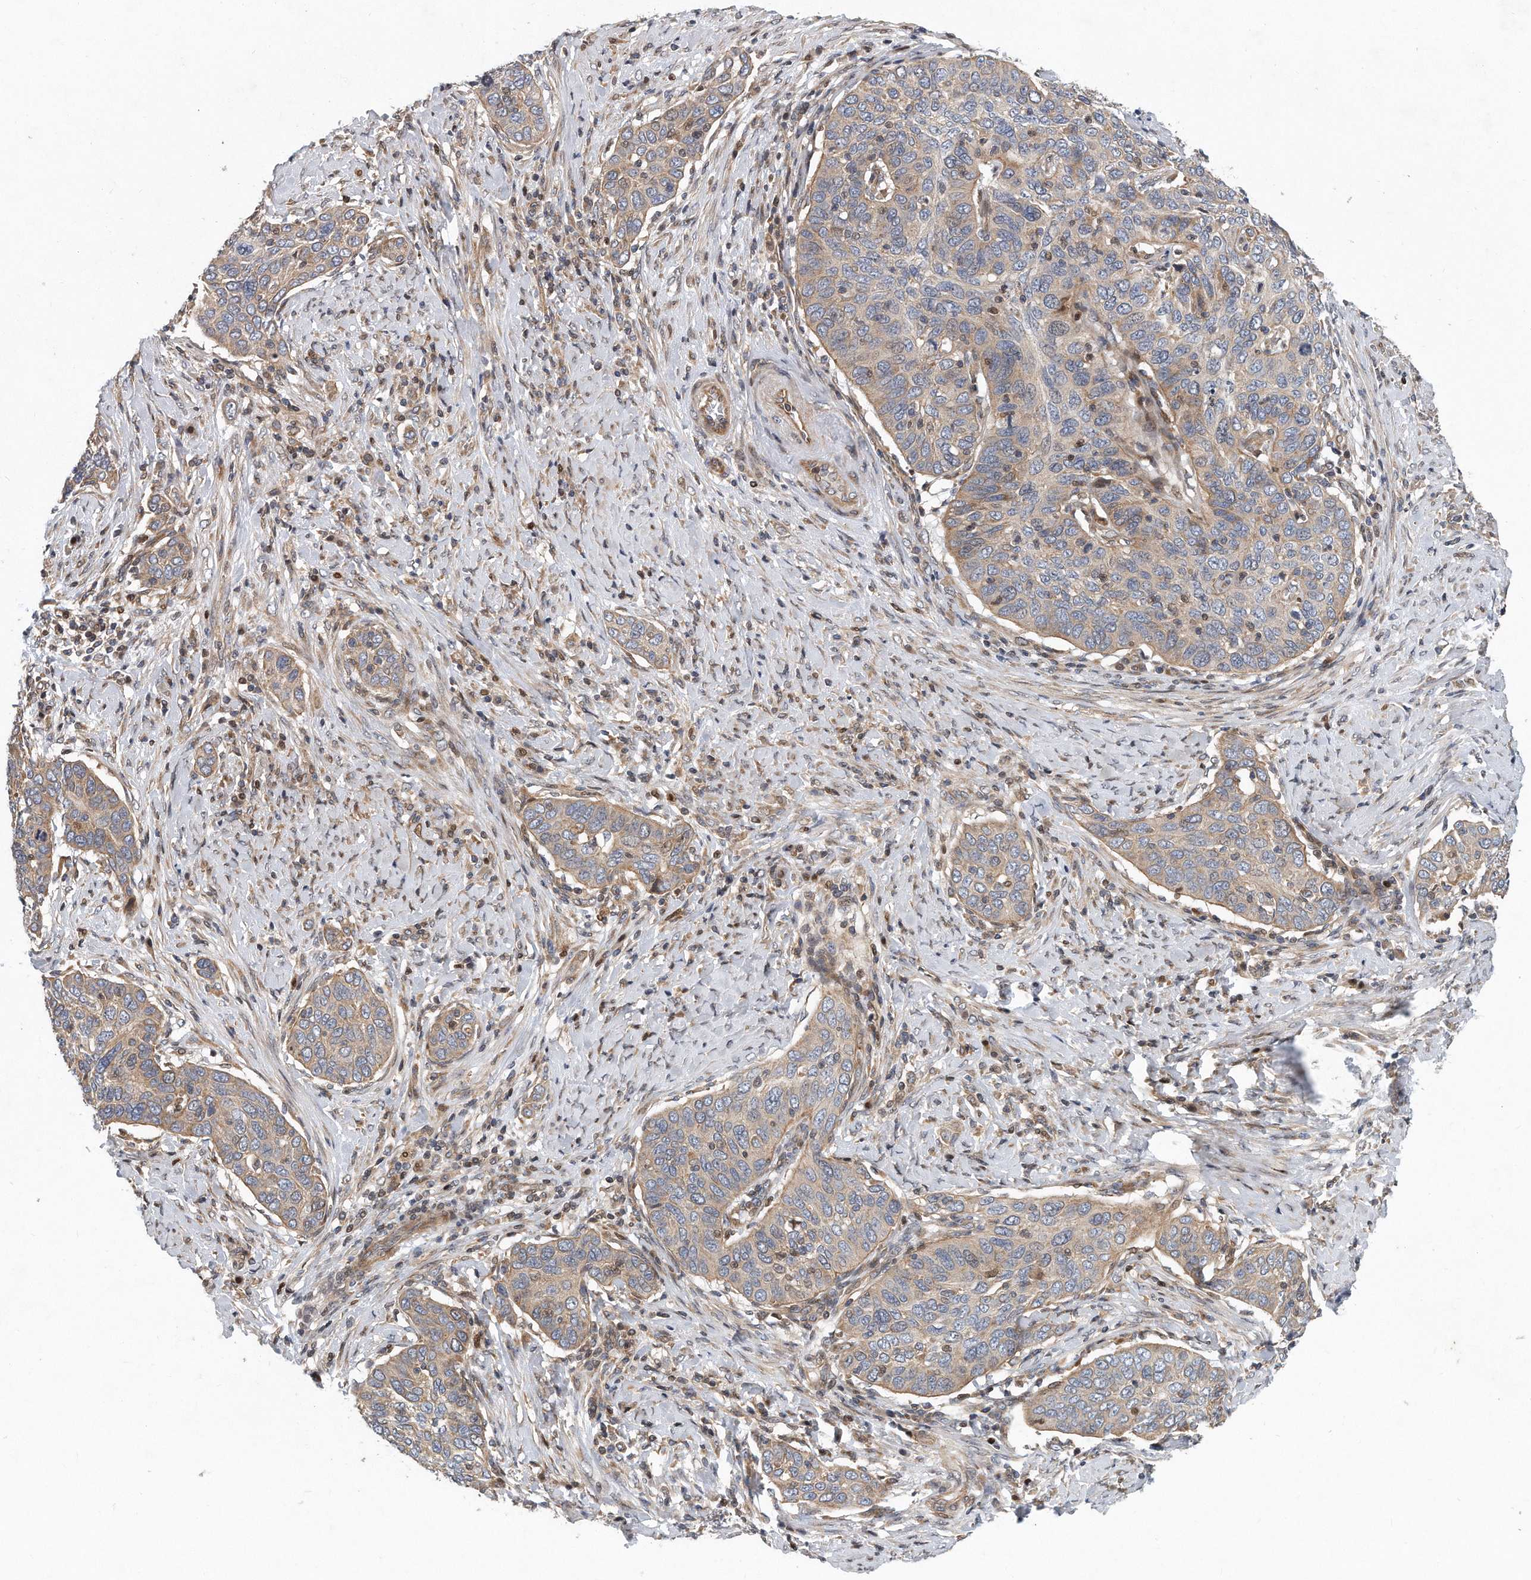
{"staining": {"intensity": "weak", "quantity": ">75%", "location": "cytoplasmic/membranous"}, "tissue": "cervical cancer", "cell_type": "Tumor cells", "image_type": "cancer", "snomed": [{"axis": "morphology", "description": "Squamous cell carcinoma, NOS"}, {"axis": "topography", "description": "Cervix"}], "caption": "This is a histology image of IHC staining of cervical cancer (squamous cell carcinoma), which shows weak expression in the cytoplasmic/membranous of tumor cells.", "gene": "PCDH8", "patient": {"sex": "female", "age": 60}}